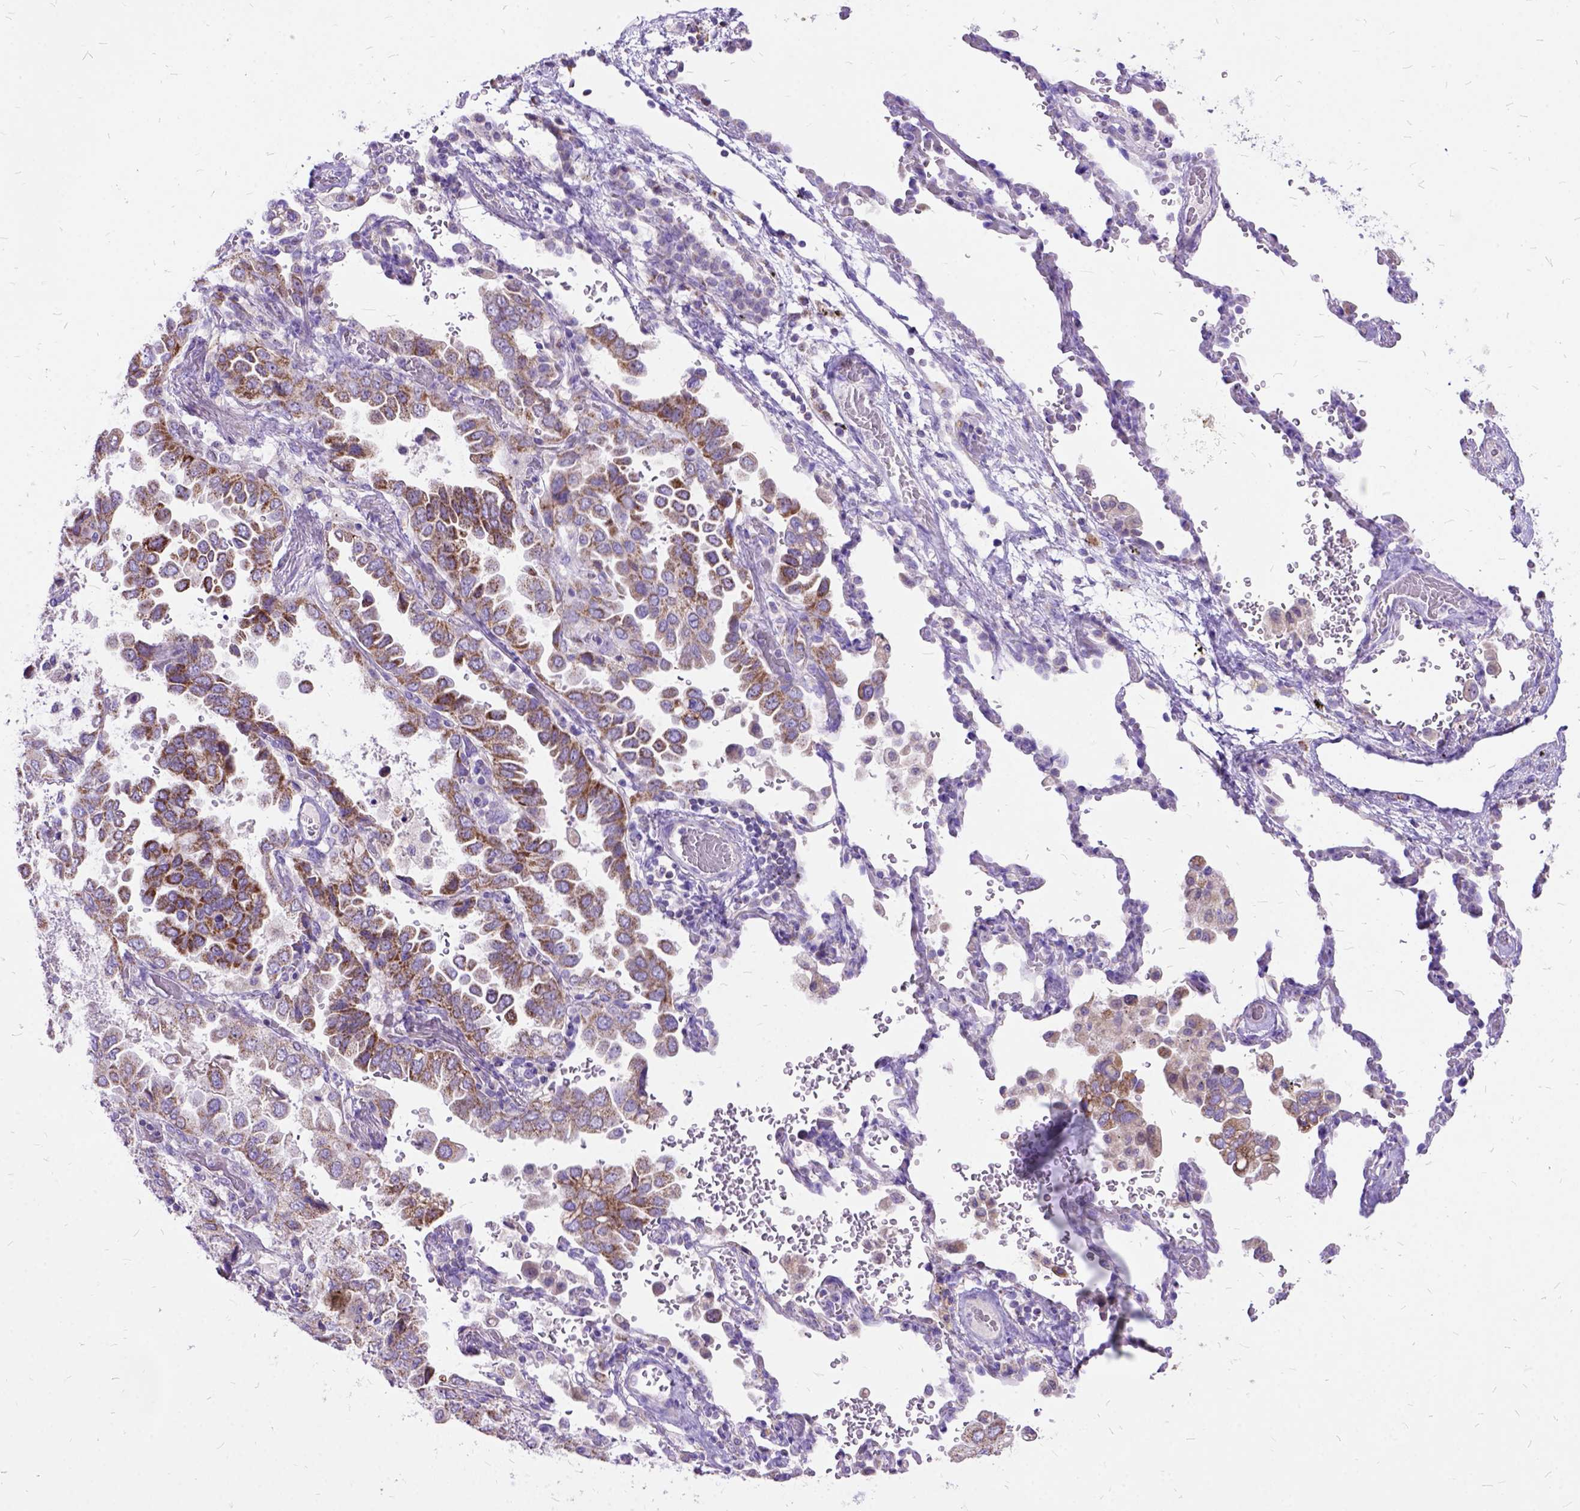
{"staining": {"intensity": "moderate", "quantity": ">75%", "location": "cytoplasmic/membranous"}, "tissue": "lung cancer", "cell_type": "Tumor cells", "image_type": "cancer", "snomed": [{"axis": "morphology", "description": "Aneuploidy"}, {"axis": "morphology", "description": "Adenocarcinoma, NOS"}, {"axis": "morphology", "description": "Adenocarcinoma, metastatic, NOS"}, {"axis": "topography", "description": "Lymph node"}, {"axis": "topography", "description": "Lung"}], "caption": "Adenocarcinoma (lung) stained with immunohistochemistry reveals moderate cytoplasmic/membranous expression in approximately >75% of tumor cells.", "gene": "CTAG2", "patient": {"sex": "female", "age": 48}}